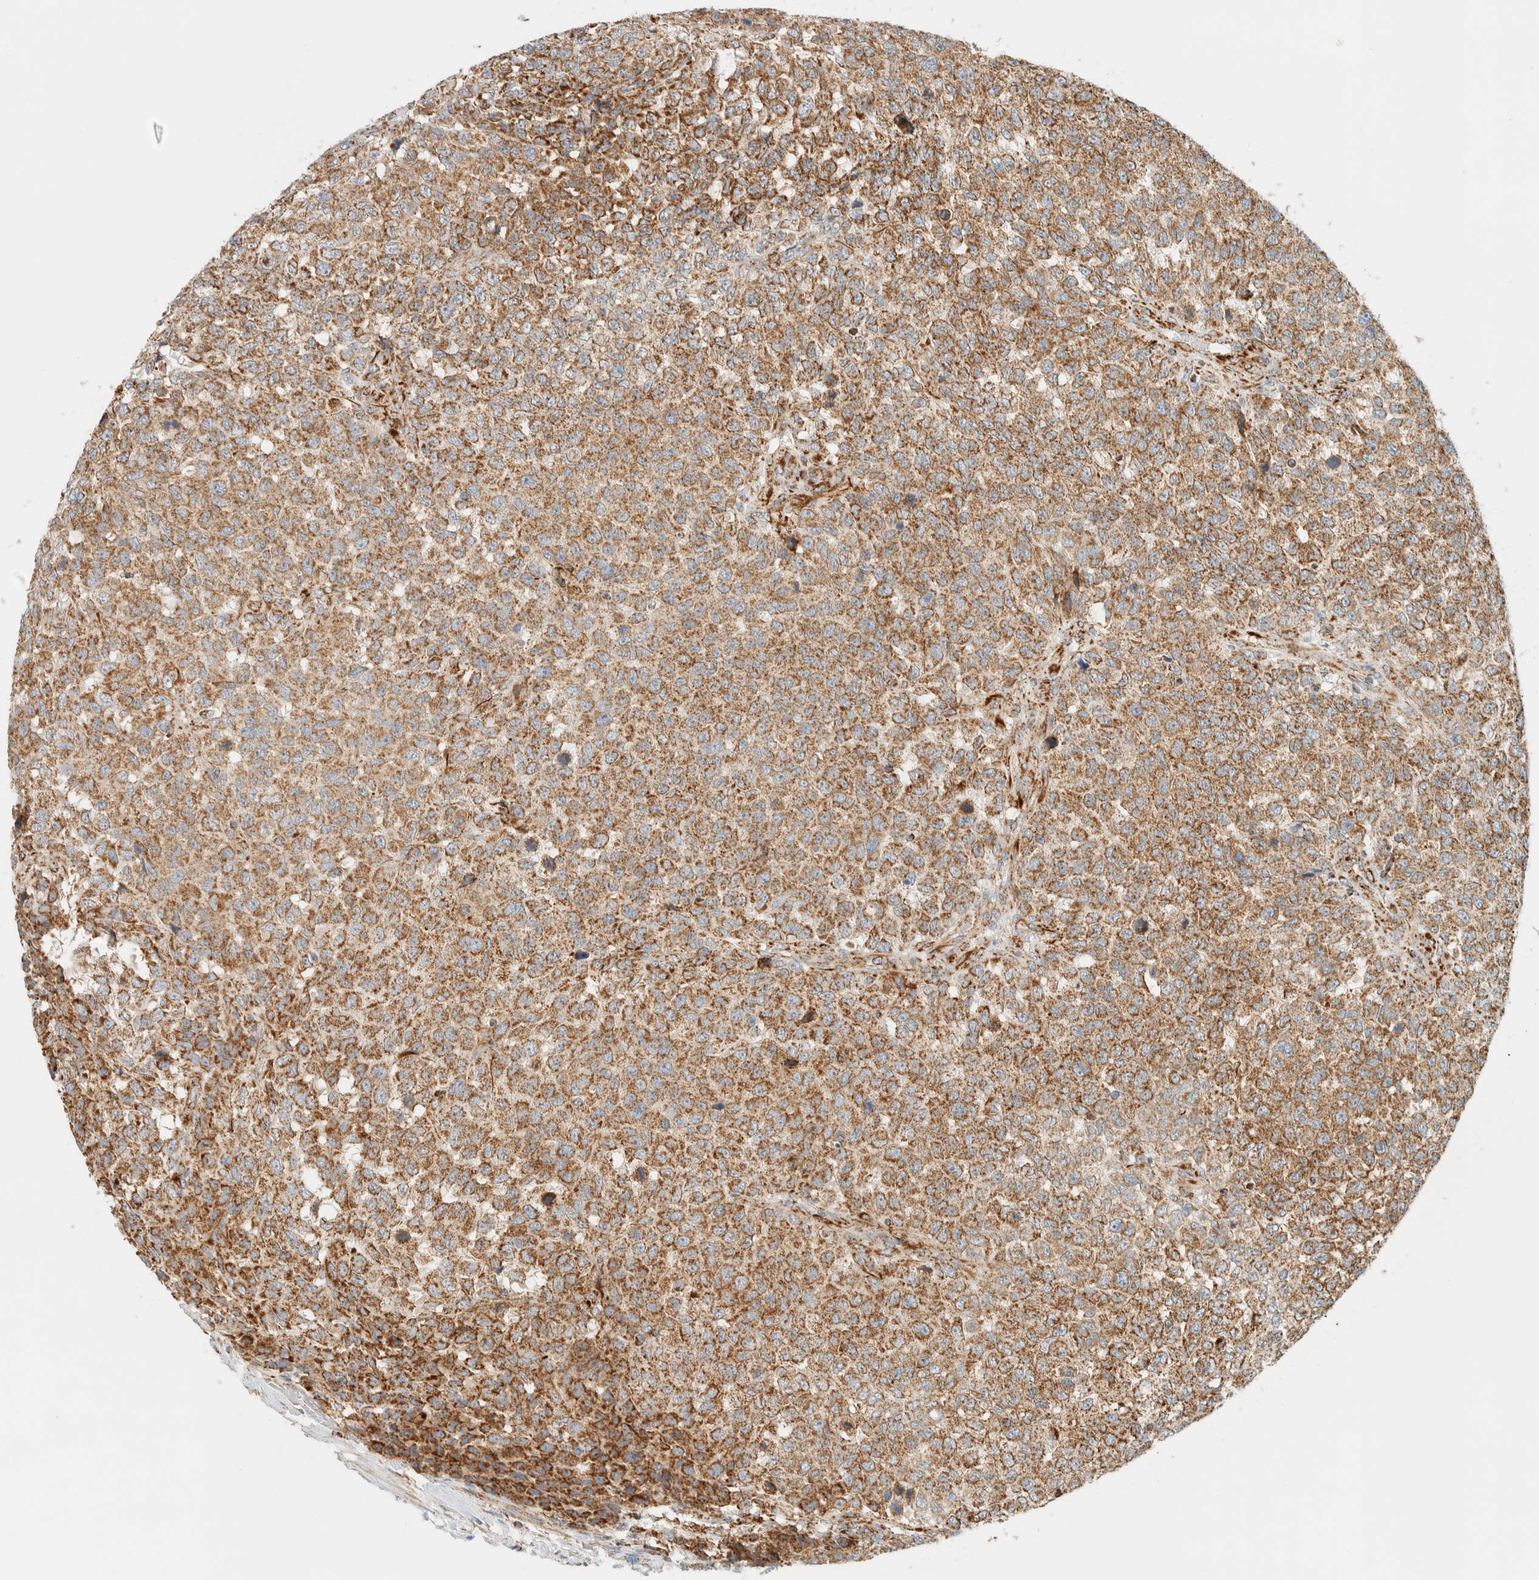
{"staining": {"intensity": "moderate", "quantity": ">75%", "location": "cytoplasmic/membranous"}, "tissue": "testis cancer", "cell_type": "Tumor cells", "image_type": "cancer", "snomed": [{"axis": "morphology", "description": "Seminoma, NOS"}, {"axis": "topography", "description": "Testis"}], "caption": "Testis cancer tissue demonstrates moderate cytoplasmic/membranous expression in approximately >75% of tumor cells, visualized by immunohistochemistry.", "gene": "KIFAP3", "patient": {"sex": "male", "age": 59}}